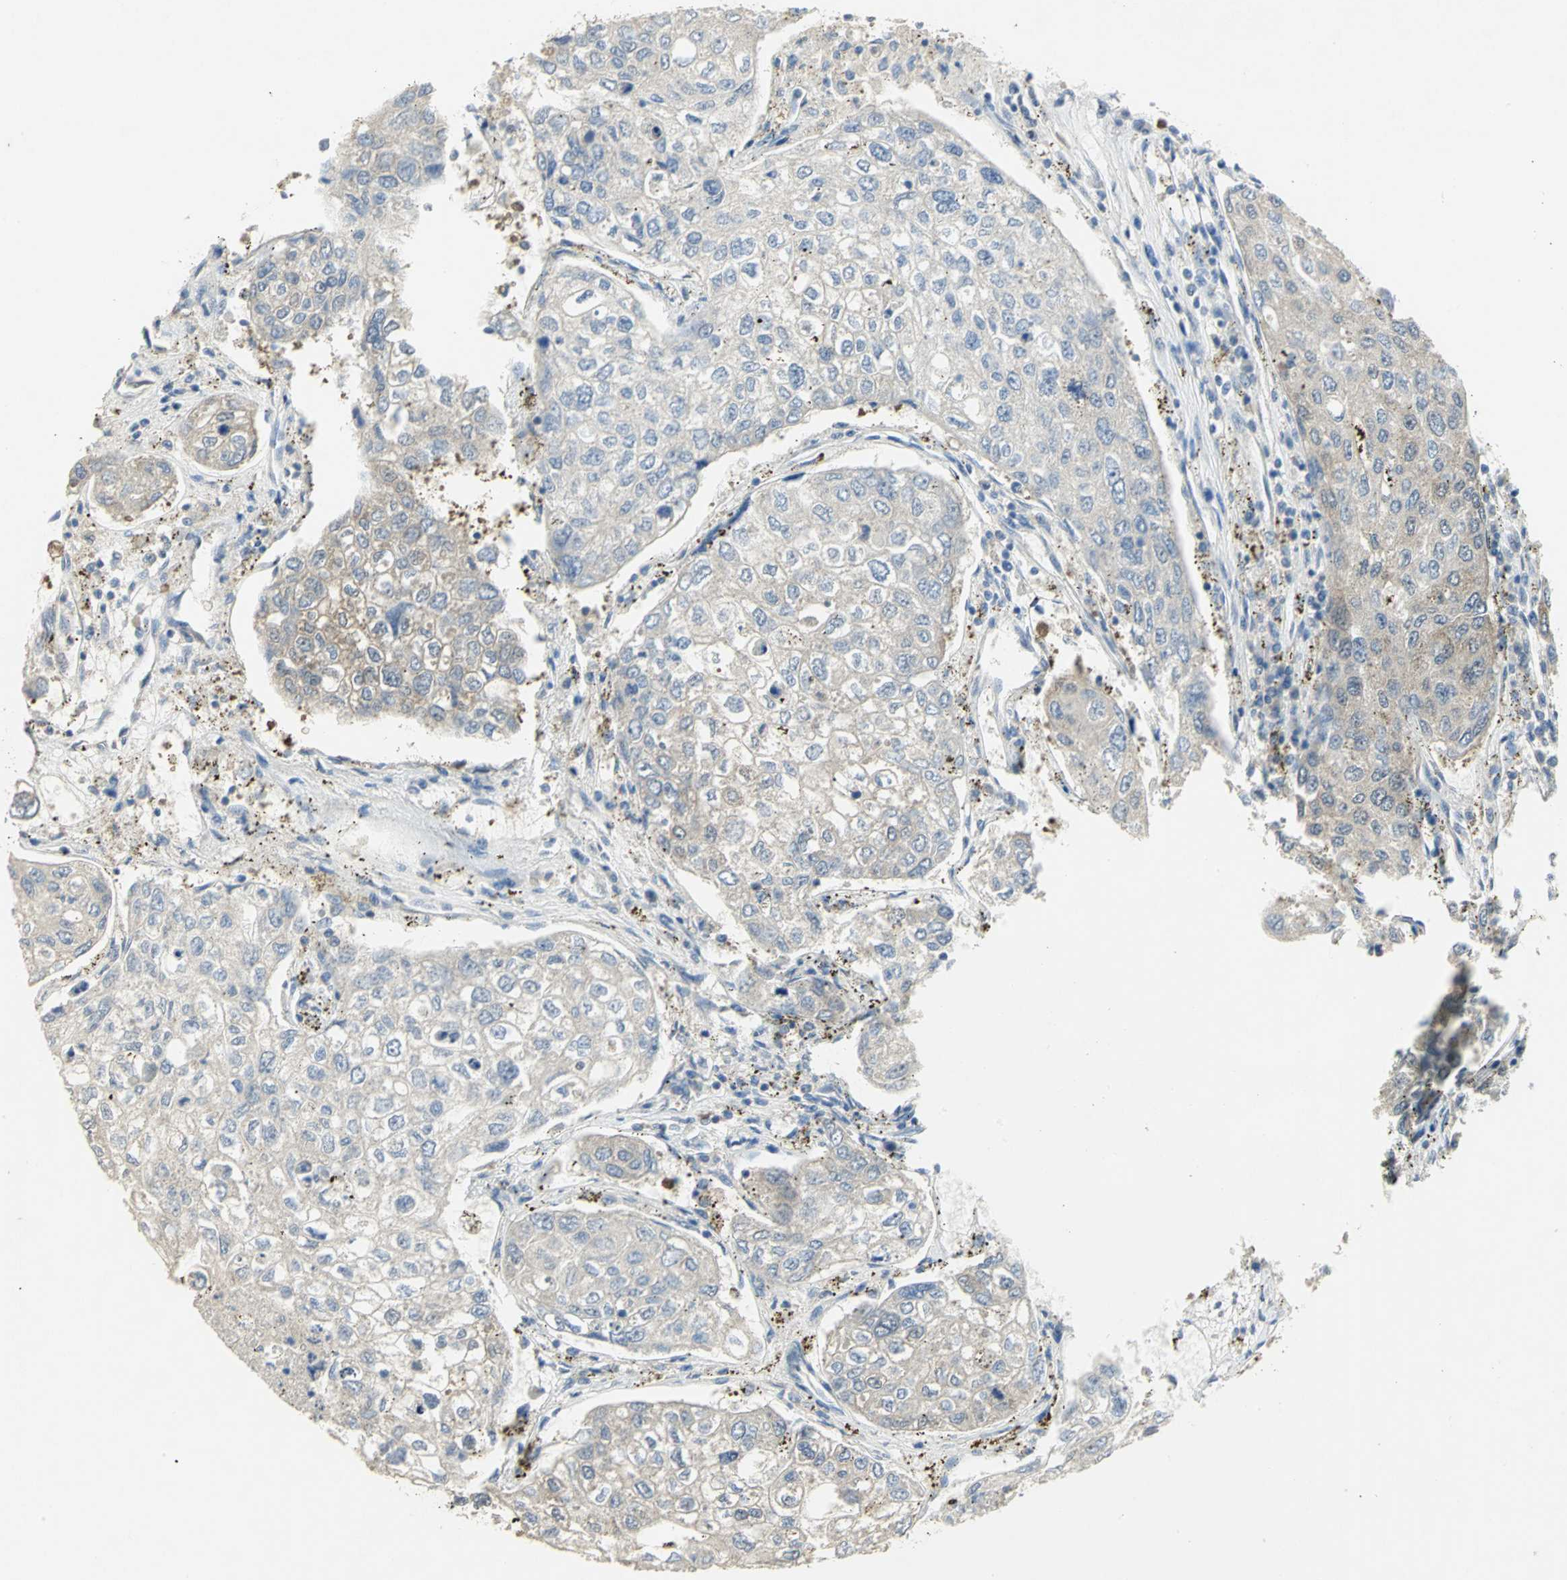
{"staining": {"intensity": "weak", "quantity": "<25%", "location": "cytoplasmic/membranous"}, "tissue": "urothelial cancer", "cell_type": "Tumor cells", "image_type": "cancer", "snomed": [{"axis": "morphology", "description": "Urothelial carcinoma, High grade"}, {"axis": "topography", "description": "Lymph node"}, {"axis": "topography", "description": "Urinary bladder"}], "caption": "An image of human urothelial cancer is negative for staining in tumor cells.", "gene": "PPIA", "patient": {"sex": "male", "age": 51}}